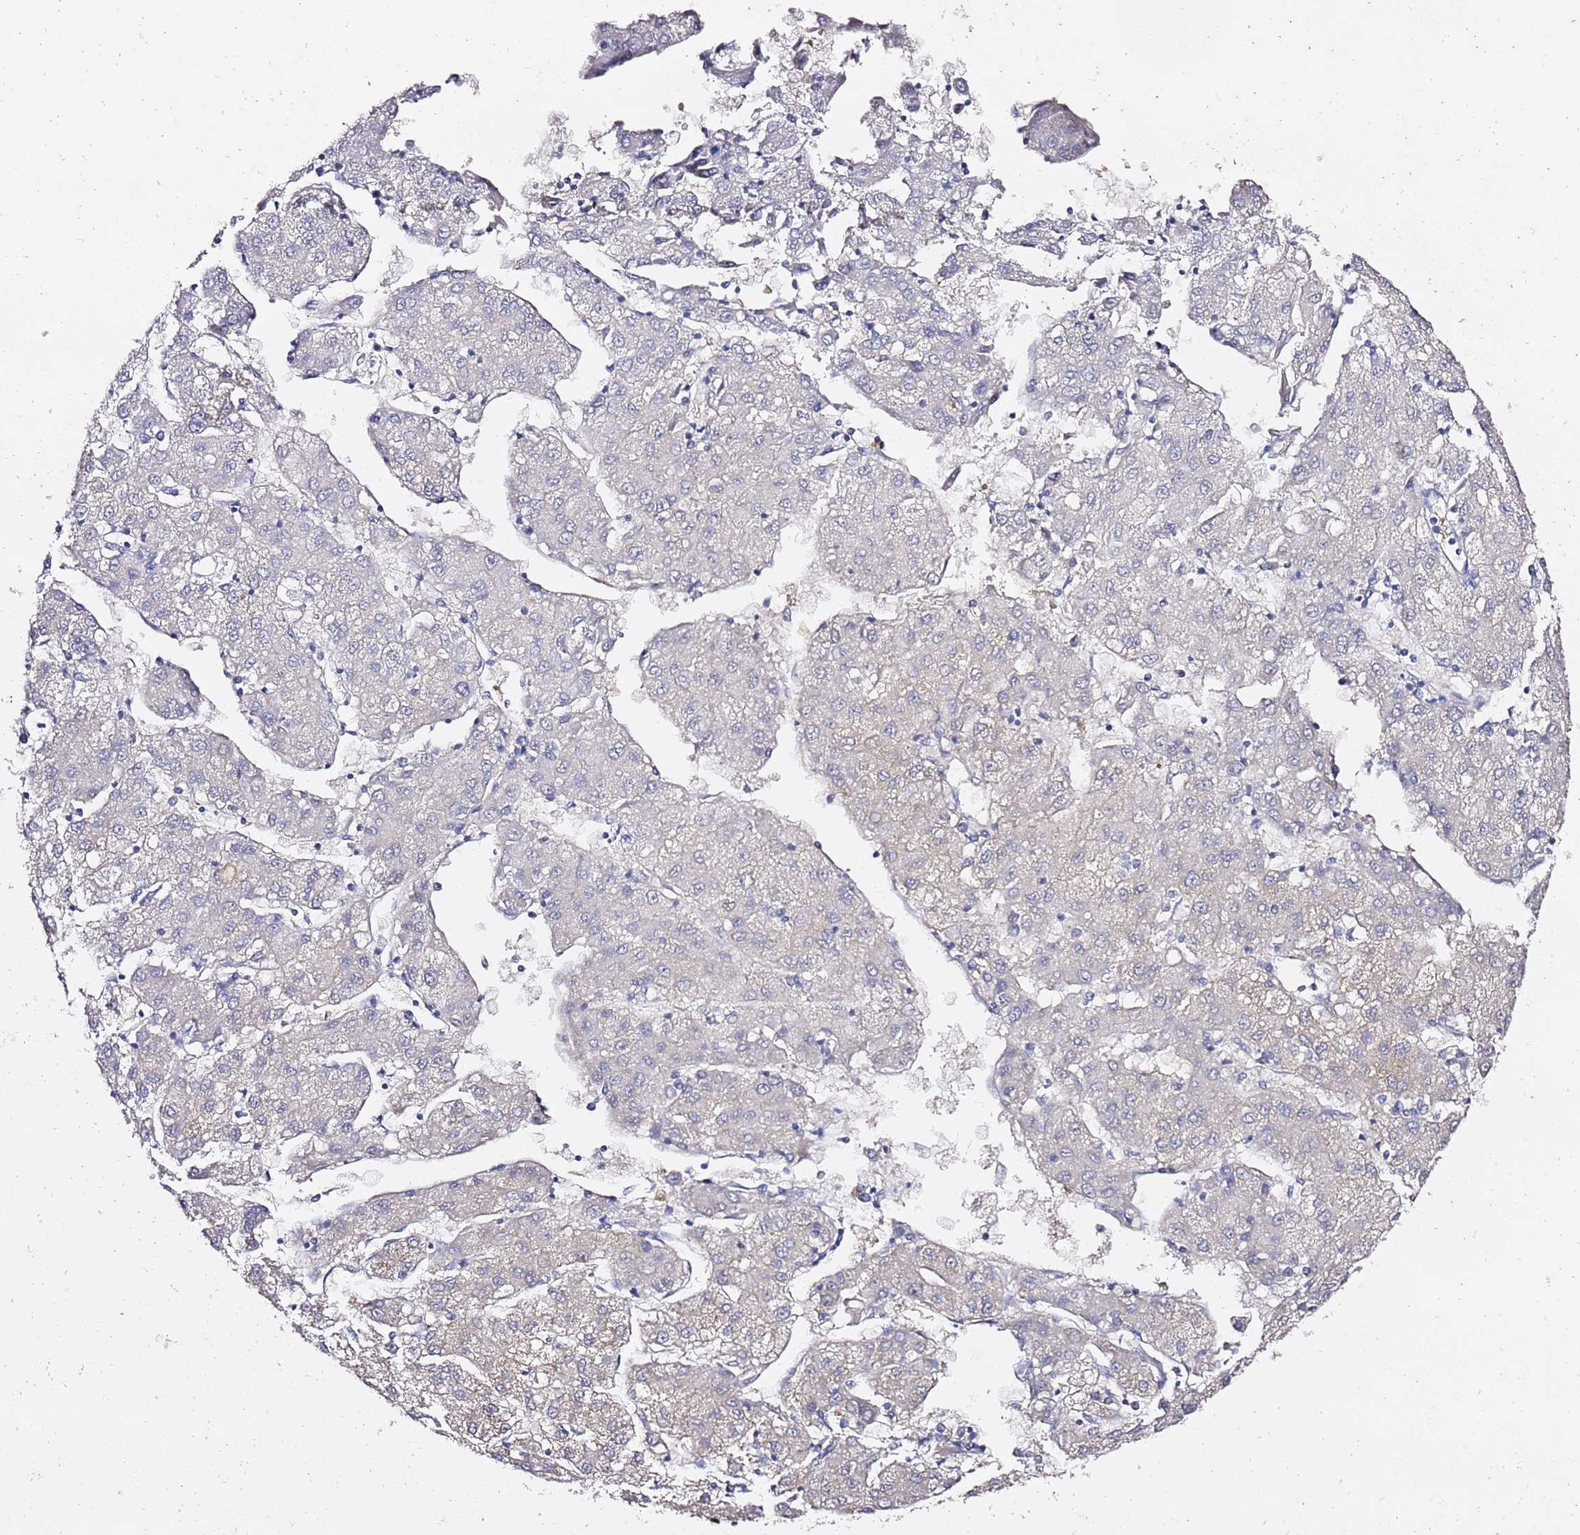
{"staining": {"intensity": "negative", "quantity": "none", "location": "none"}, "tissue": "liver cancer", "cell_type": "Tumor cells", "image_type": "cancer", "snomed": [{"axis": "morphology", "description": "Carcinoma, Hepatocellular, NOS"}, {"axis": "topography", "description": "Liver"}], "caption": "Tumor cells show no significant expression in hepatocellular carcinoma (liver).", "gene": "TPST1", "patient": {"sex": "male", "age": 72}}